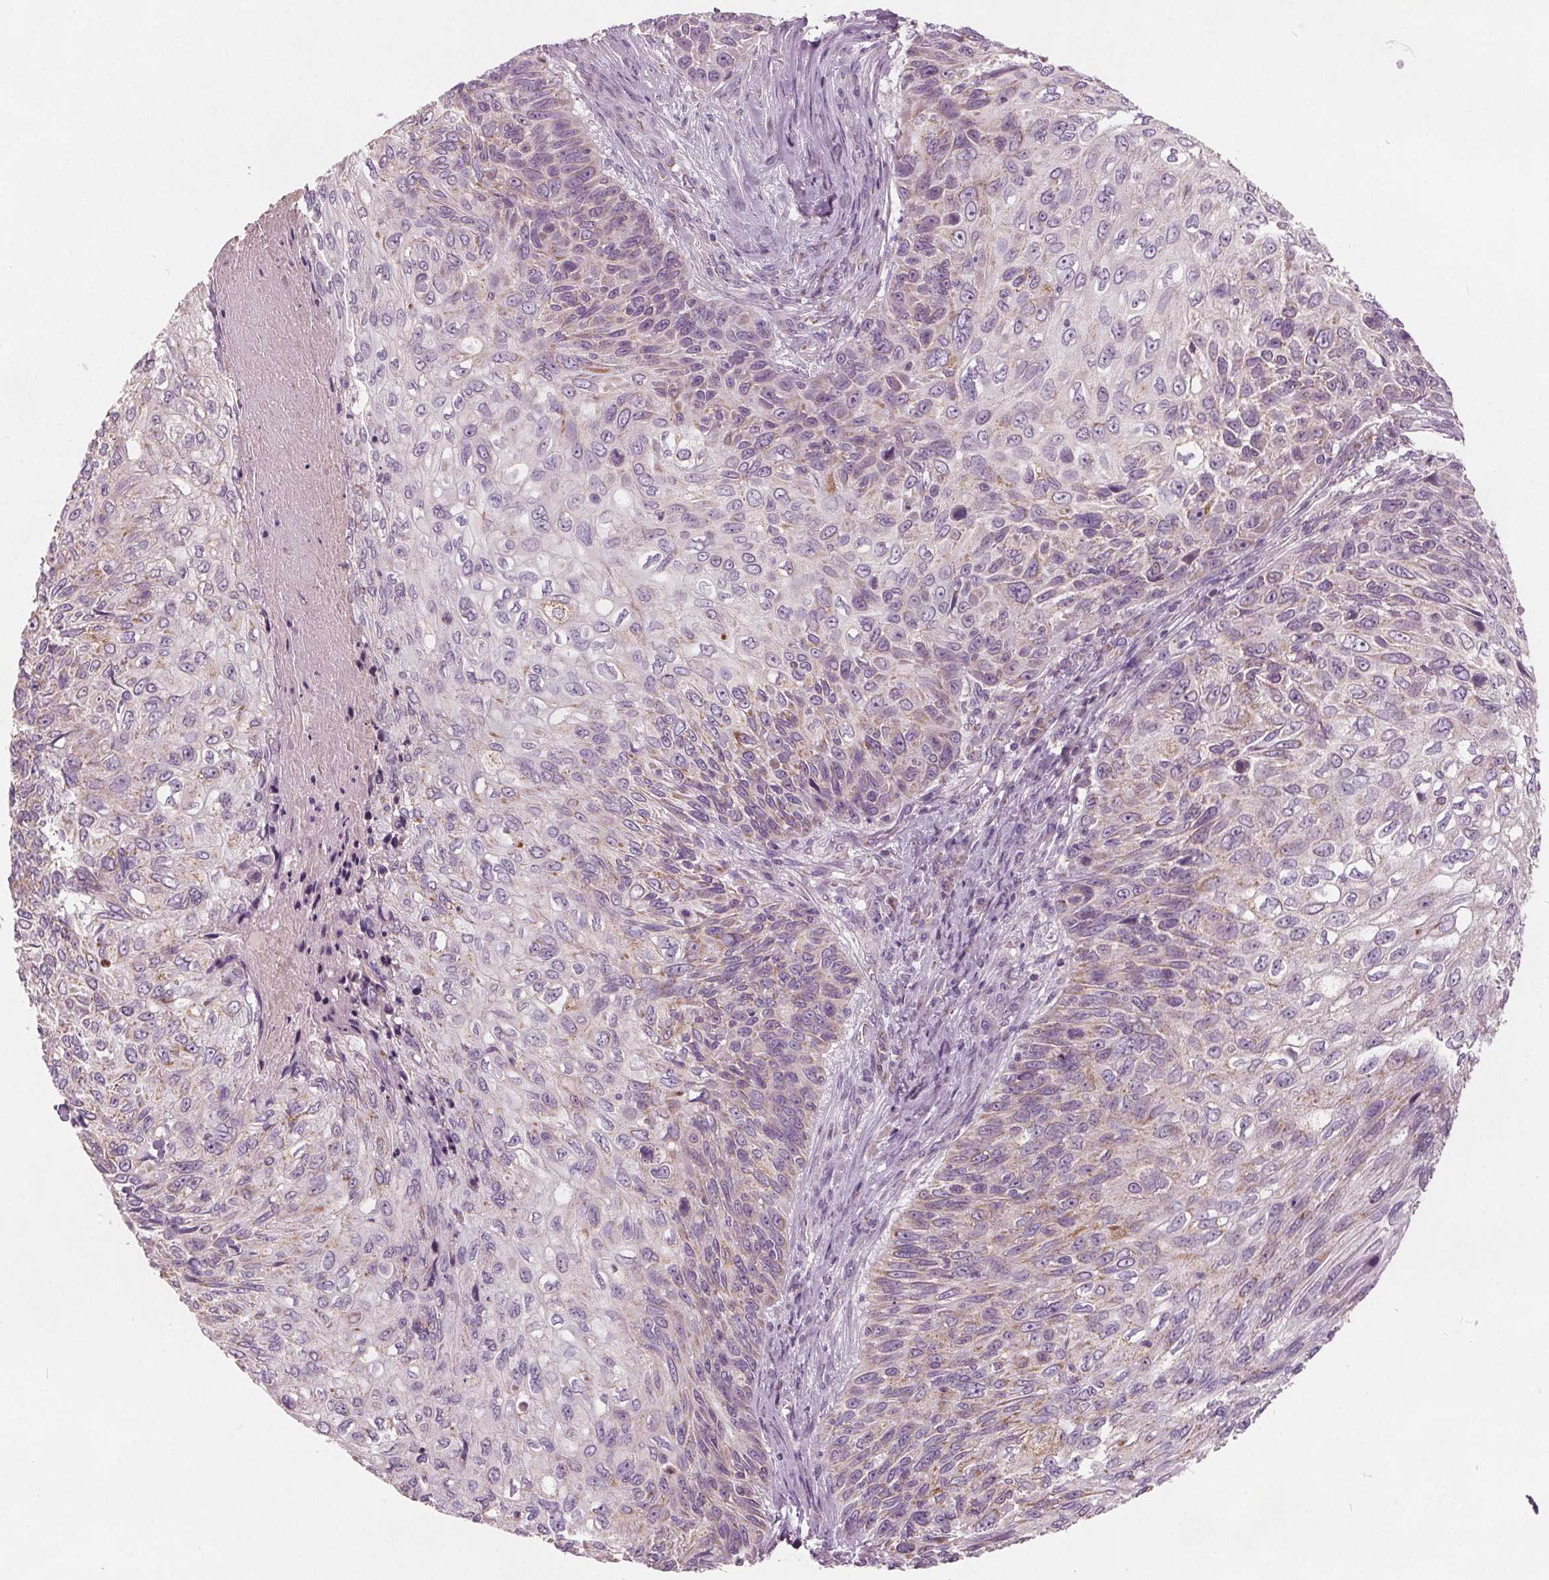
{"staining": {"intensity": "weak", "quantity": "<25%", "location": "cytoplasmic/membranous"}, "tissue": "skin cancer", "cell_type": "Tumor cells", "image_type": "cancer", "snomed": [{"axis": "morphology", "description": "Squamous cell carcinoma, NOS"}, {"axis": "topography", "description": "Skin"}], "caption": "There is no significant expression in tumor cells of squamous cell carcinoma (skin).", "gene": "ECI2", "patient": {"sex": "male", "age": 92}}